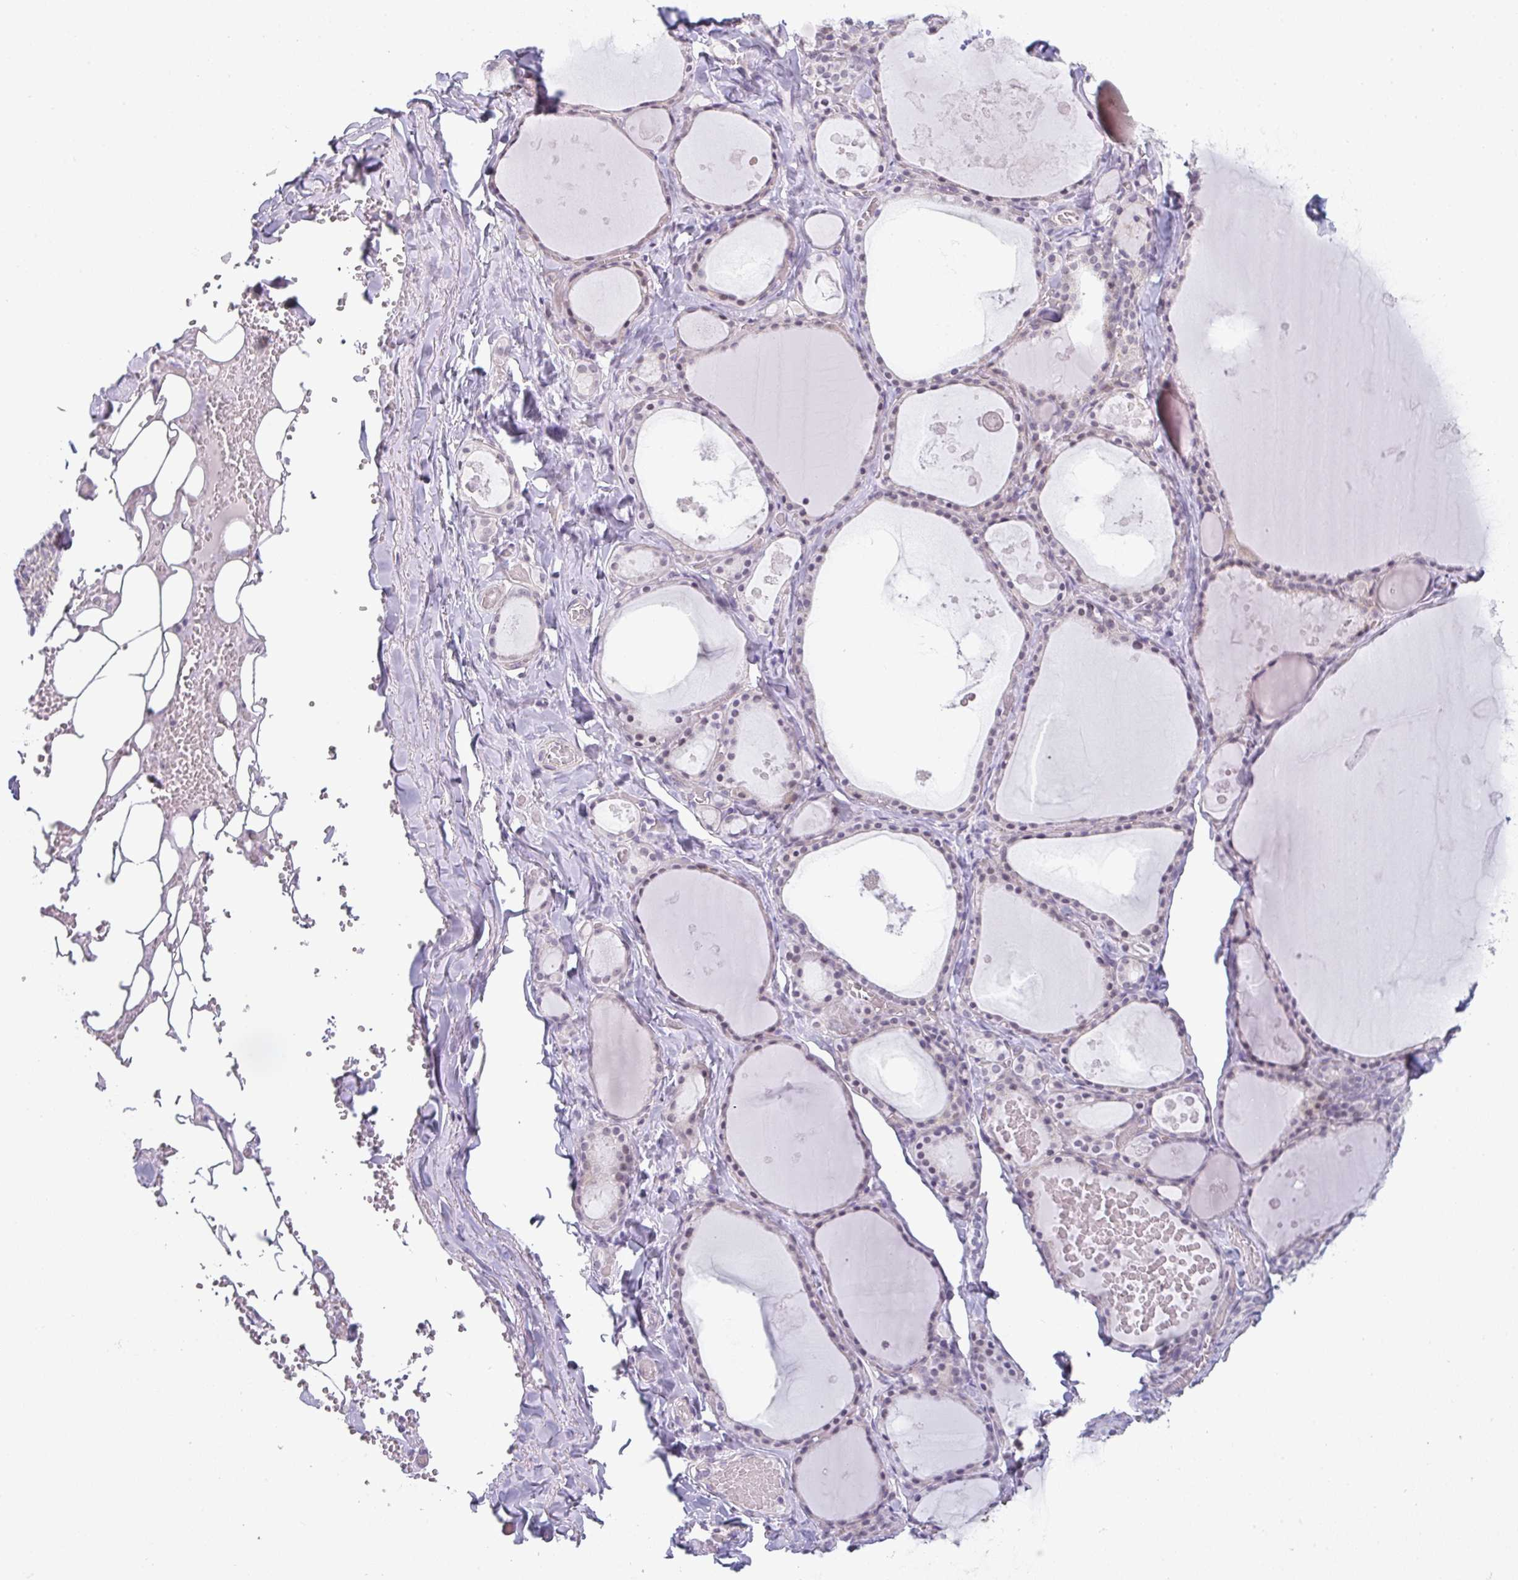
{"staining": {"intensity": "weak", "quantity": "<25%", "location": "nuclear"}, "tissue": "thyroid gland", "cell_type": "Glandular cells", "image_type": "normal", "snomed": [{"axis": "morphology", "description": "Normal tissue, NOS"}, {"axis": "topography", "description": "Thyroid gland"}], "caption": "Immunohistochemical staining of benign thyroid gland shows no significant expression in glandular cells. (Stains: DAB immunohistochemistry (IHC) with hematoxylin counter stain, Microscopy: brightfield microscopy at high magnification).", "gene": "TEX33", "patient": {"sex": "male", "age": 56}}